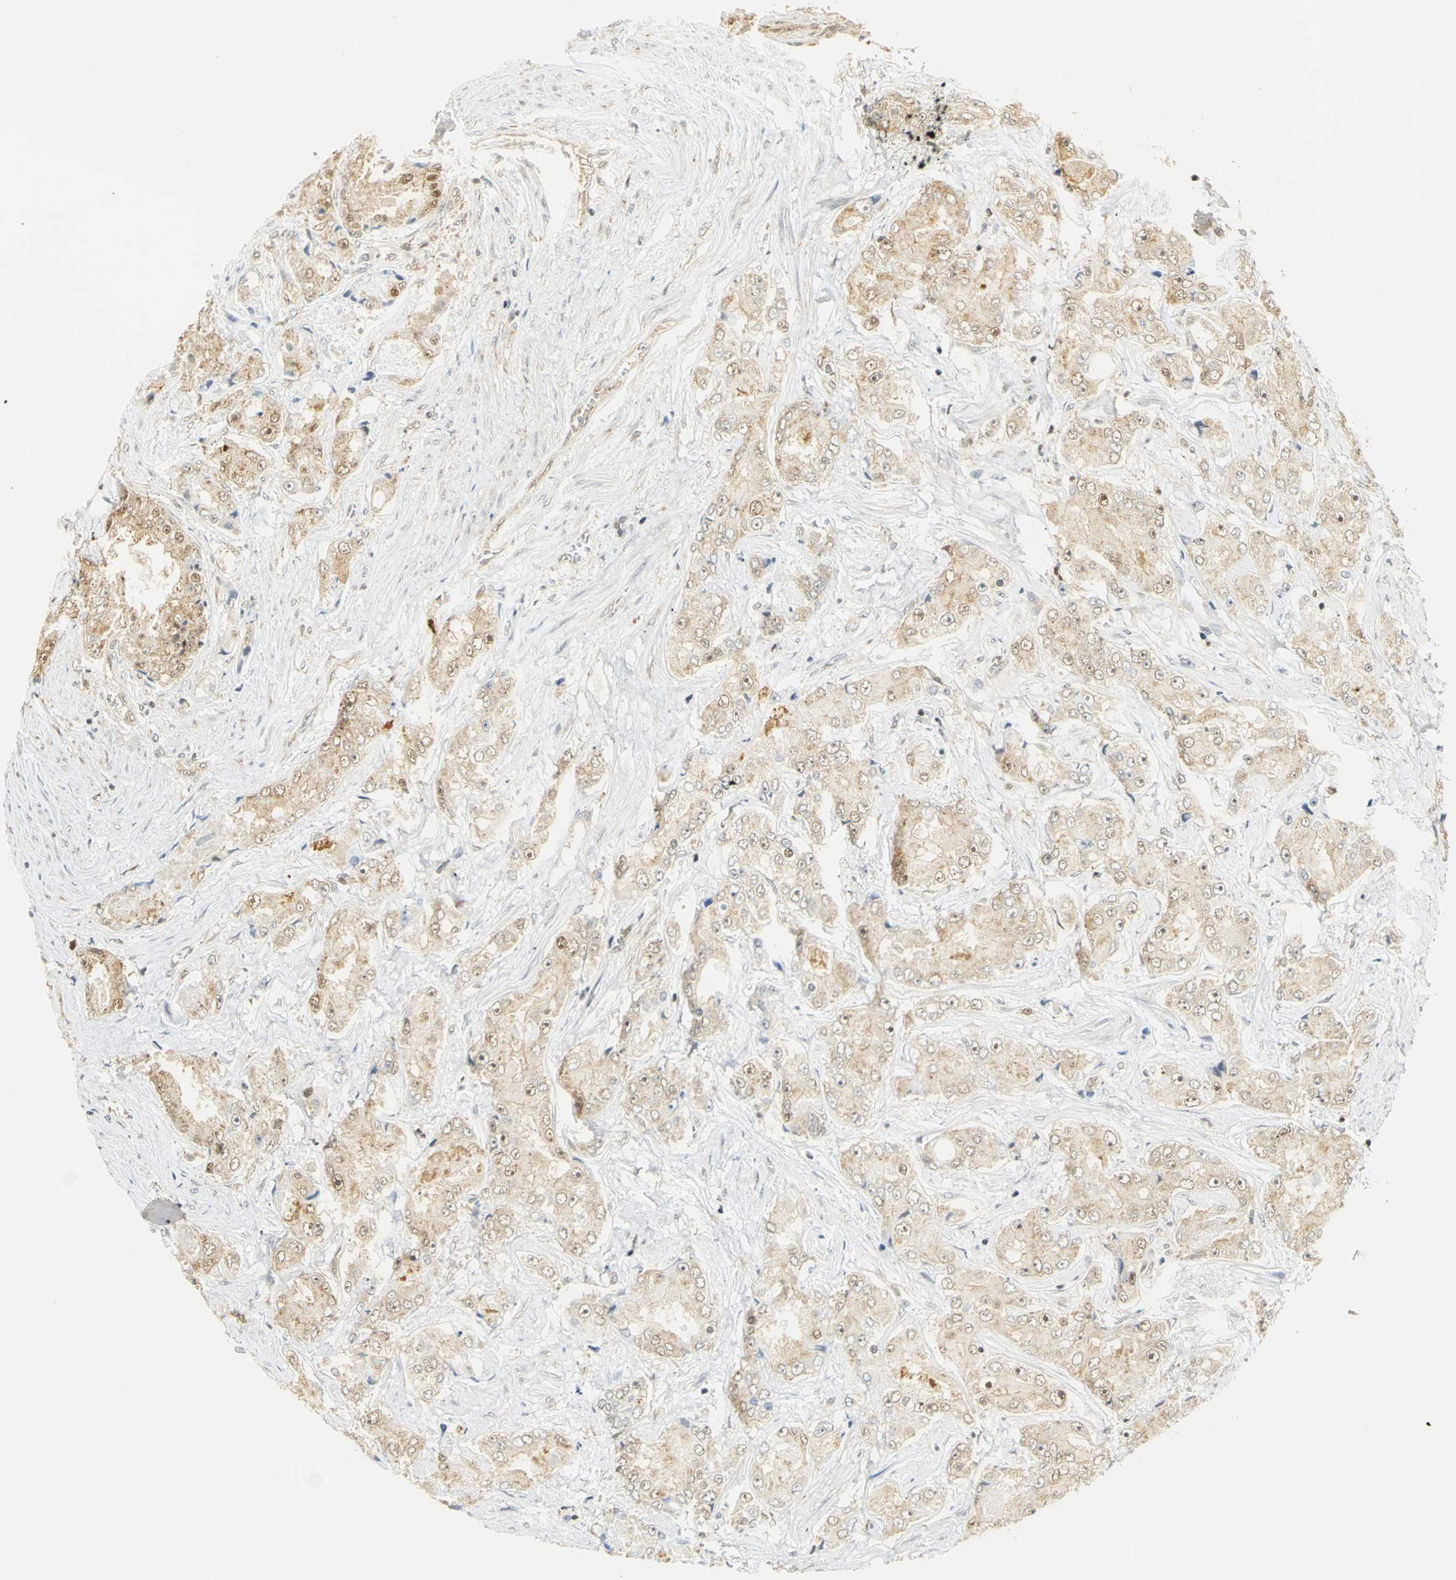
{"staining": {"intensity": "moderate", "quantity": ">75%", "location": "cytoplasmic/membranous"}, "tissue": "prostate cancer", "cell_type": "Tumor cells", "image_type": "cancer", "snomed": [{"axis": "morphology", "description": "Adenocarcinoma, High grade"}, {"axis": "topography", "description": "Prostate"}], "caption": "Prostate cancer (adenocarcinoma (high-grade)) was stained to show a protein in brown. There is medium levels of moderate cytoplasmic/membranous positivity in about >75% of tumor cells.", "gene": "DDX5", "patient": {"sex": "male", "age": 73}}